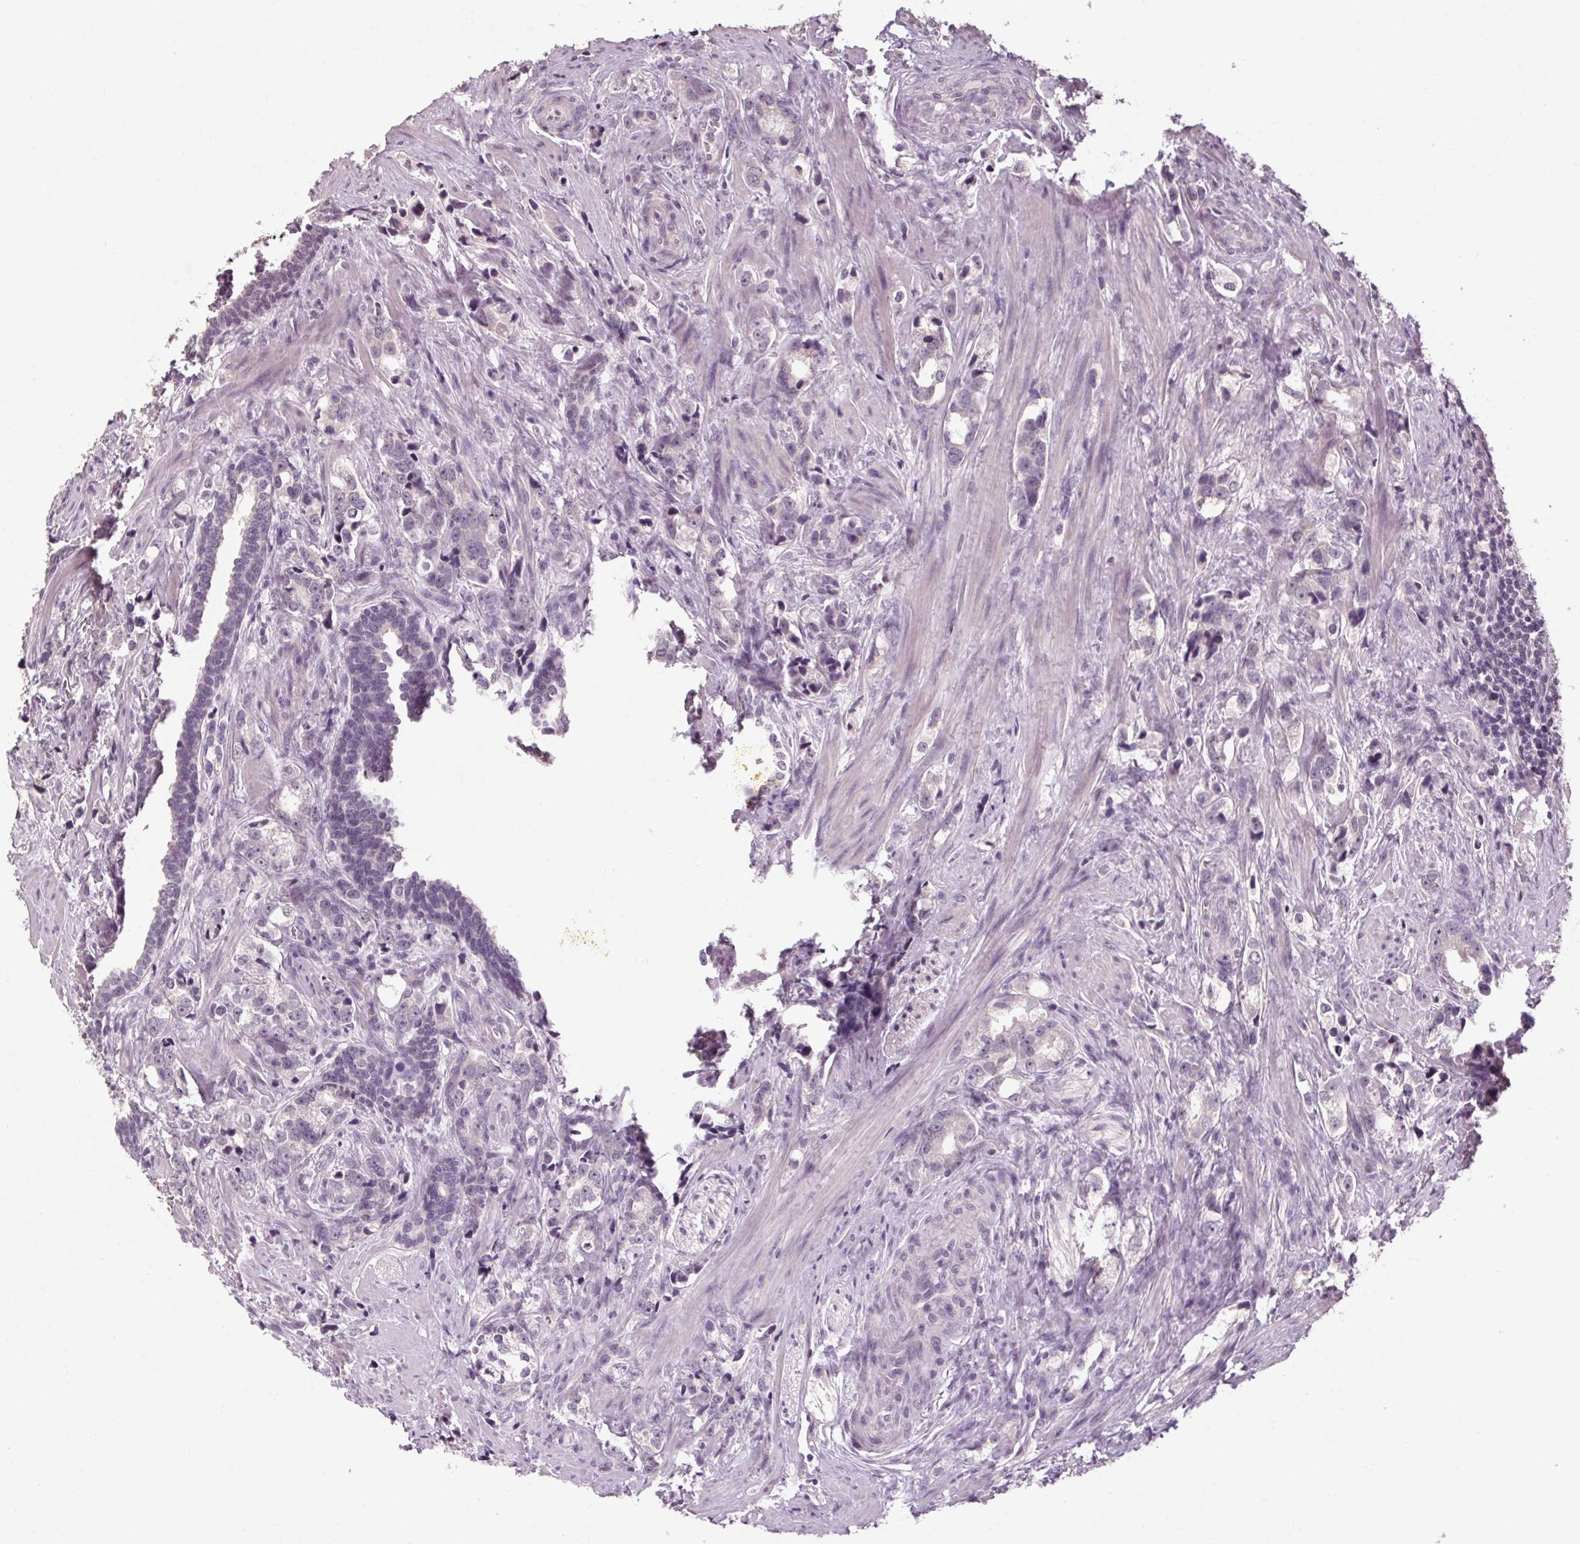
{"staining": {"intensity": "negative", "quantity": "none", "location": "none"}, "tissue": "prostate cancer", "cell_type": "Tumor cells", "image_type": "cancer", "snomed": [{"axis": "morphology", "description": "Adenocarcinoma, NOS"}, {"axis": "topography", "description": "Prostate and seminal vesicle, NOS"}], "caption": "The image shows no significant positivity in tumor cells of prostate cancer. (DAB (3,3'-diaminobenzidine) immunohistochemistry (IHC) with hematoxylin counter stain).", "gene": "POMC", "patient": {"sex": "male", "age": 63}}